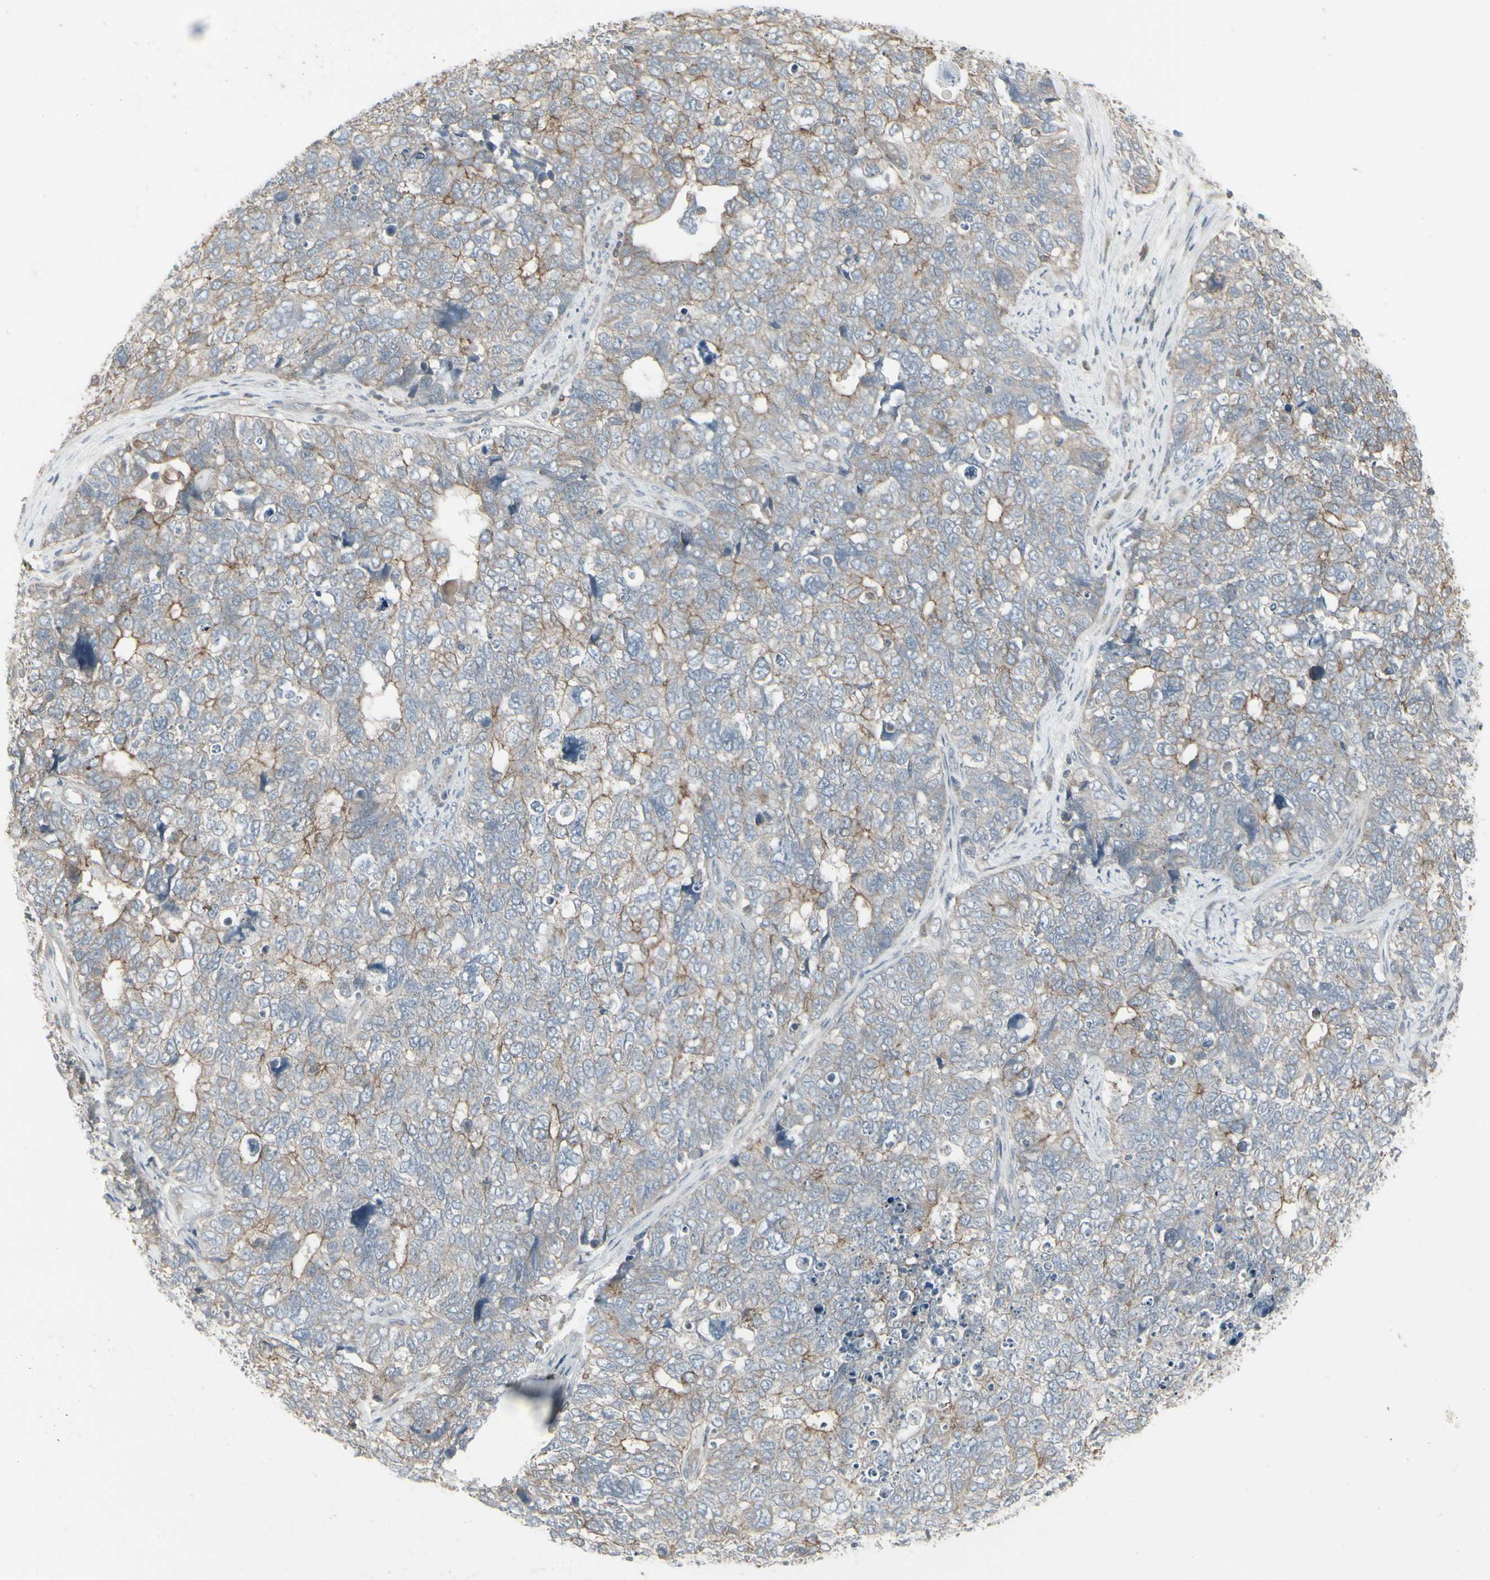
{"staining": {"intensity": "moderate", "quantity": ">75%", "location": "cytoplasmic/membranous"}, "tissue": "cervical cancer", "cell_type": "Tumor cells", "image_type": "cancer", "snomed": [{"axis": "morphology", "description": "Squamous cell carcinoma, NOS"}, {"axis": "topography", "description": "Cervix"}], "caption": "A micrograph of cervical cancer (squamous cell carcinoma) stained for a protein demonstrates moderate cytoplasmic/membranous brown staining in tumor cells.", "gene": "EPS15", "patient": {"sex": "female", "age": 63}}